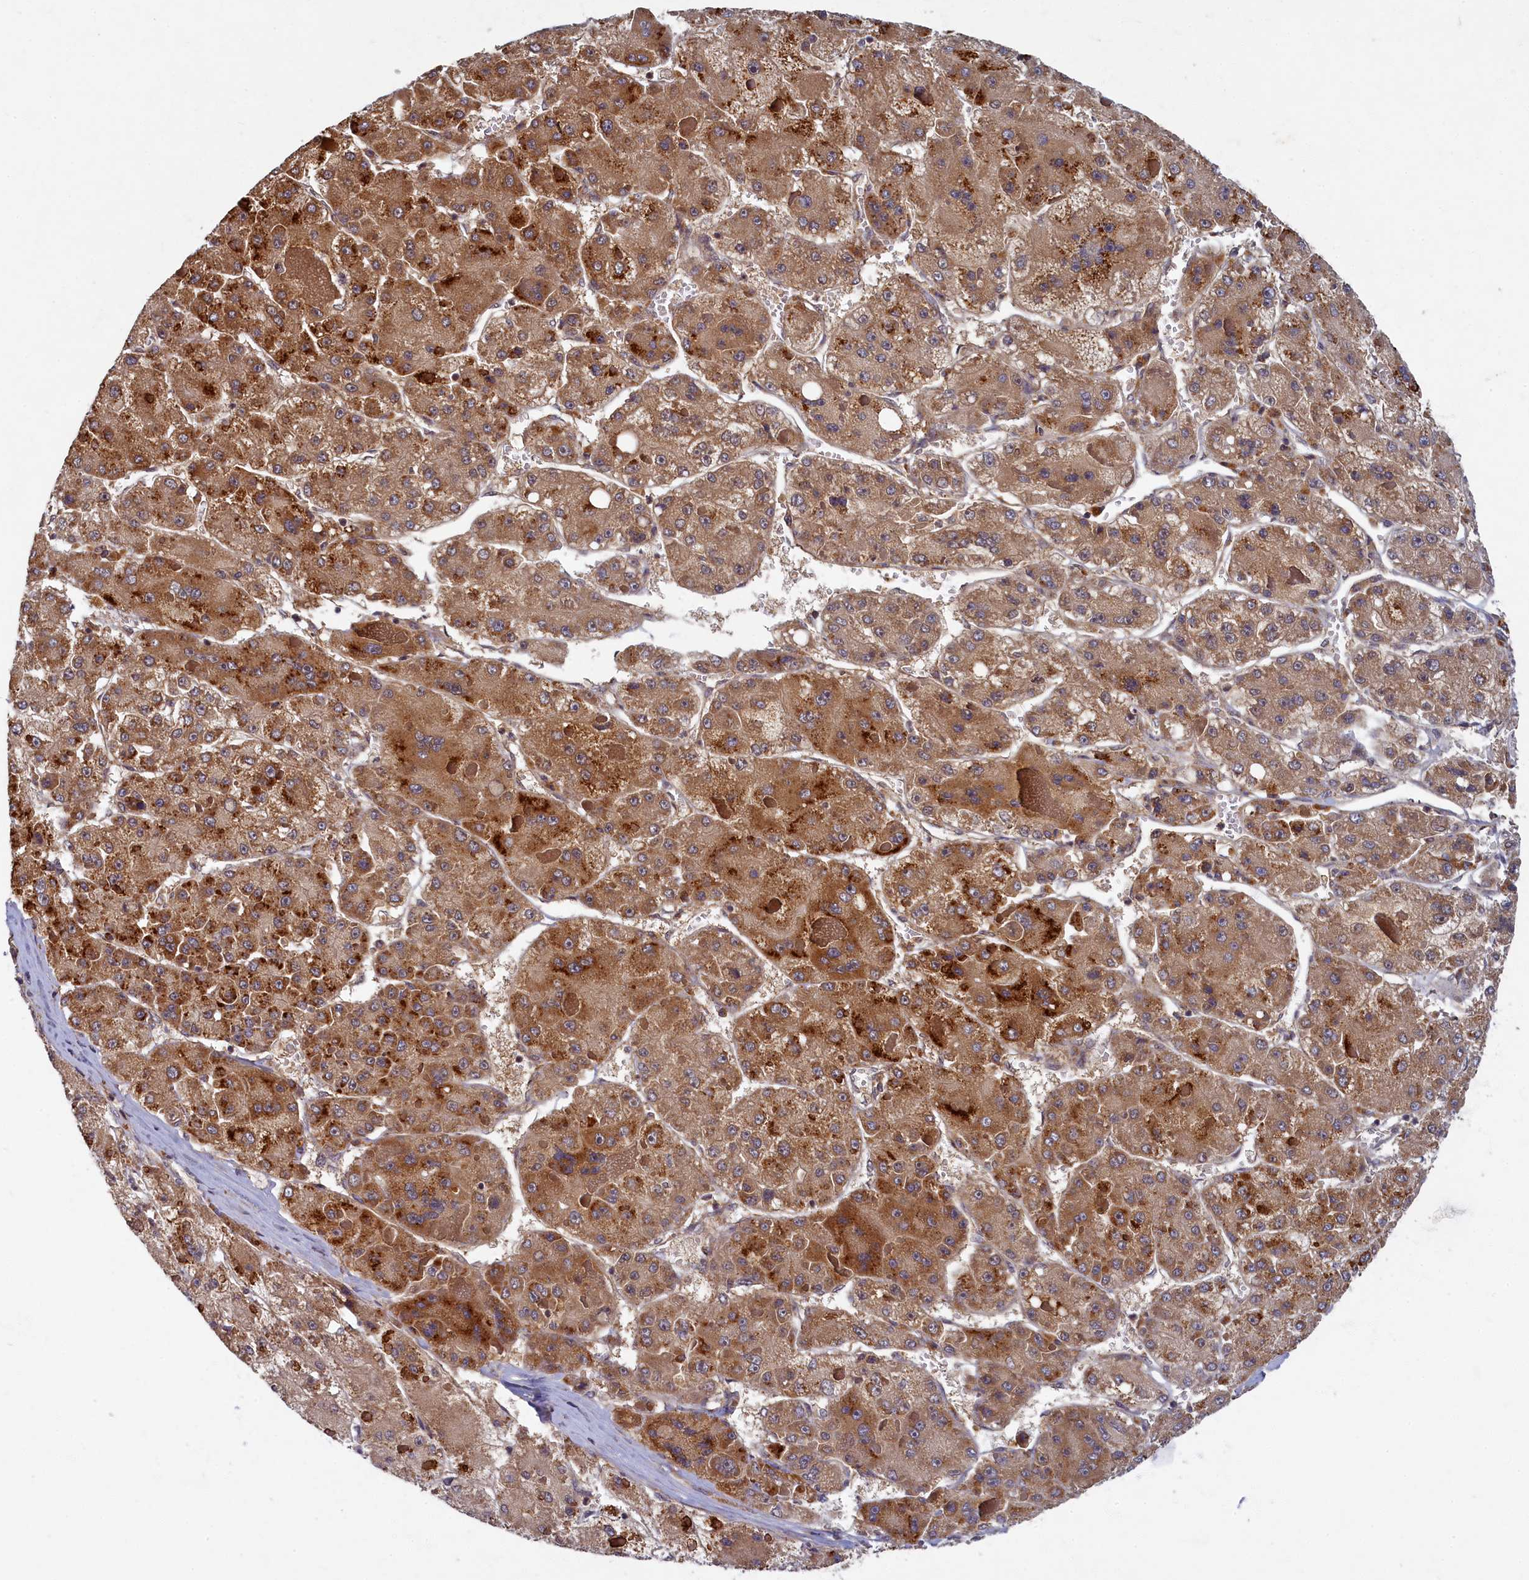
{"staining": {"intensity": "strong", "quantity": ">75%", "location": "cytoplasmic/membranous"}, "tissue": "liver cancer", "cell_type": "Tumor cells", "image_type": "cancer", "snomed": [{"axis": "morphology", "description": "Carcinoma, Hepatocellular, NOS"}, {"axis": "topography", "description": "Liver"}], "caption": "Protein expression analysis of liver cancer reveals strong cytoplasmic/membranous expression in about >75% of tumor cells. Immunohistochemistry stains the protein in brown and the nuclei are stained blue.", "gene": "BICD1", "patient": {"sex": "female", "age": 73}}